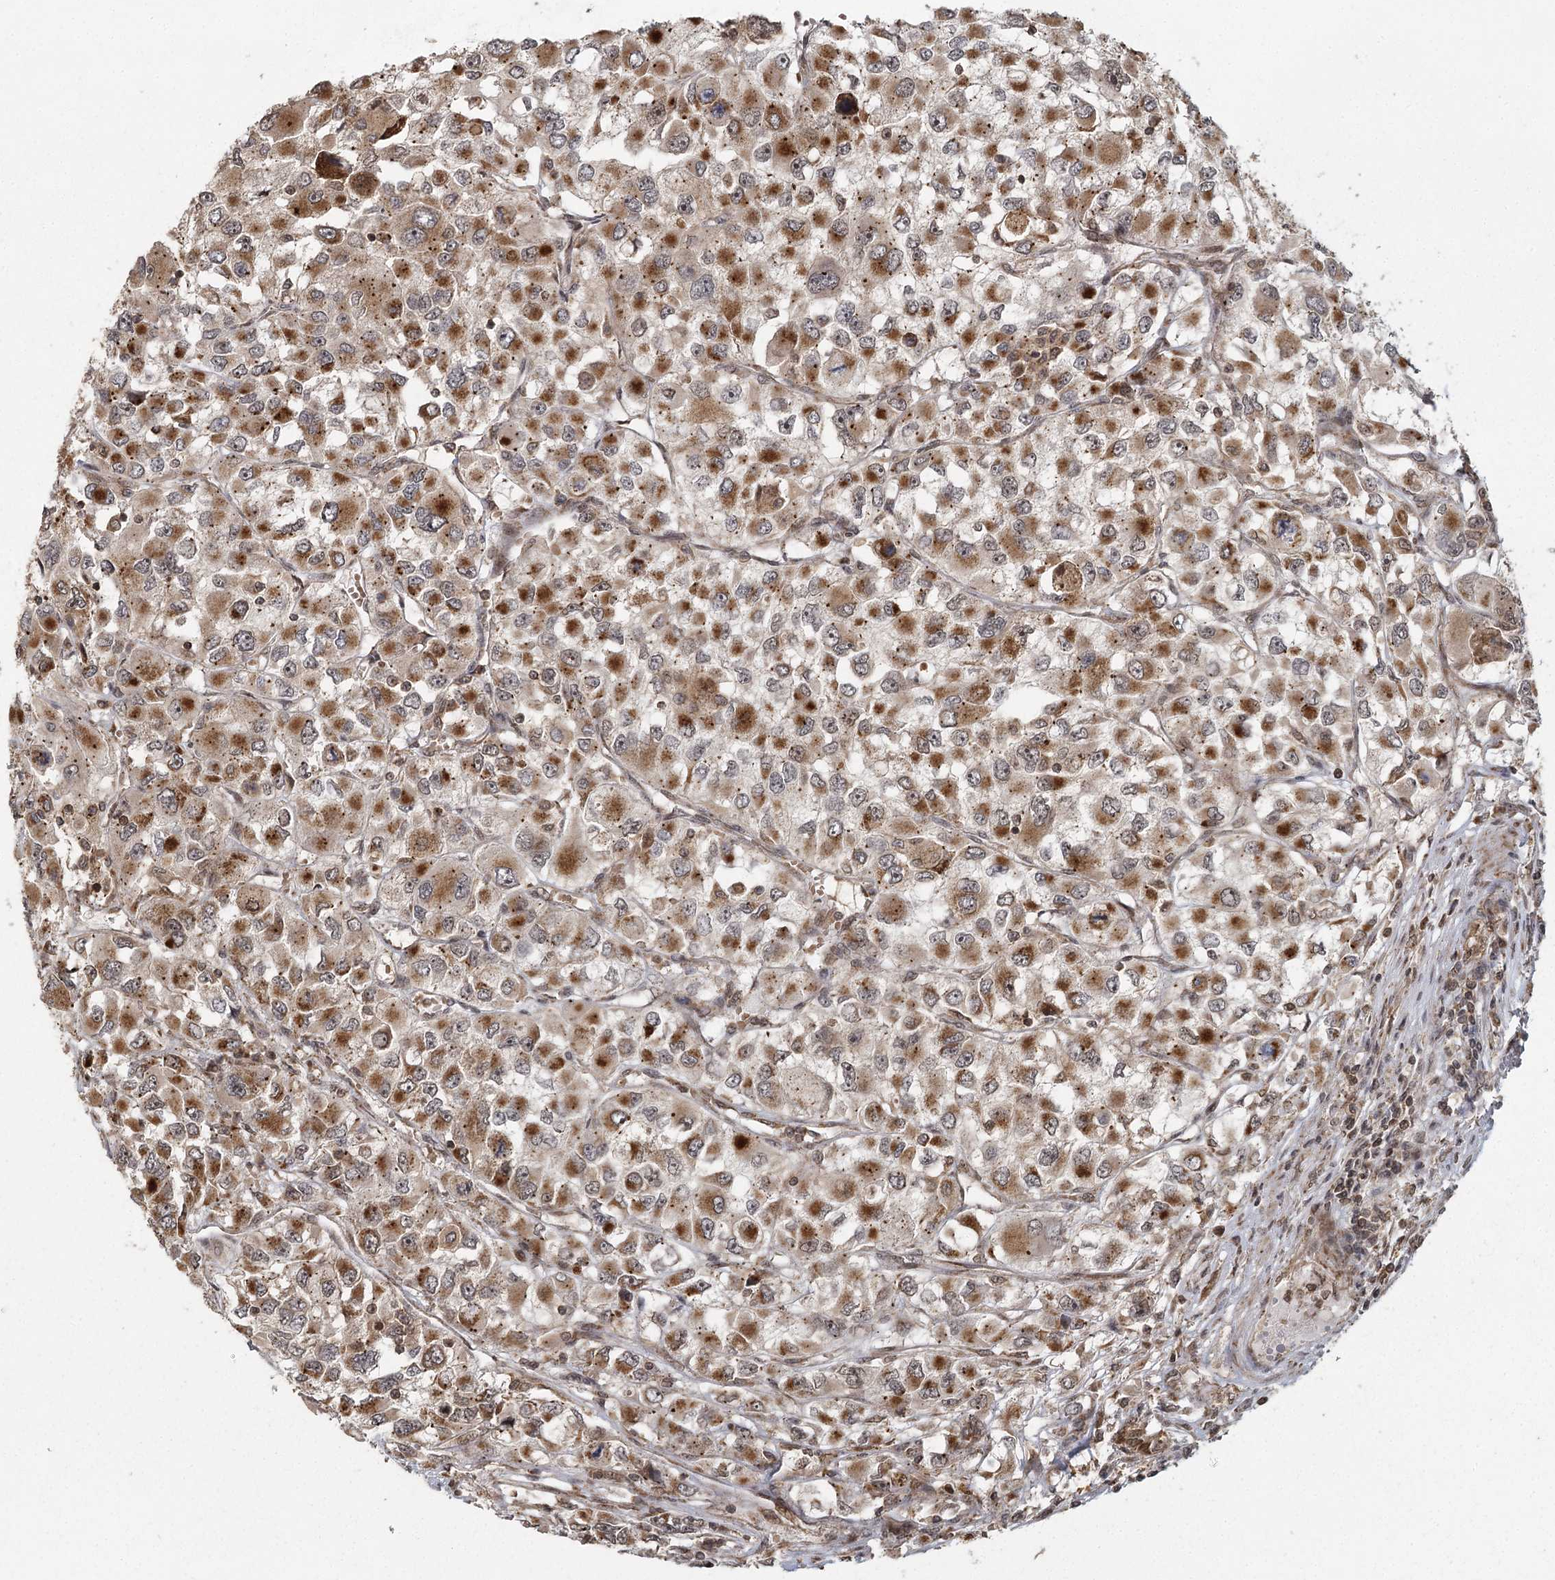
{"staining": {"intensity": "moderate", "quantity": ">75%", "location": "cytoplasmic/membranous"}, "tissue": "renal cancer", "cell_type": "Tumor cells", "image_type": "cancer", "snomed": [{"axis": "morphology", "description": "Adenocarcinoma, NOS"}, {"axis": "topography", "description": "Kidney"}], "caption": "The histopathology image demonstrates staining of renal cancer, revealing moderate cytoplasmic/membranous protein positivity (brown color) within tumor cells. The staining is performed using DAB brown chromogen to label protein expression. The nuclei are counter-stained blue using hematoxylin.", "gene": "MICU1", "patient": {"sex": "female", "age": 52}}